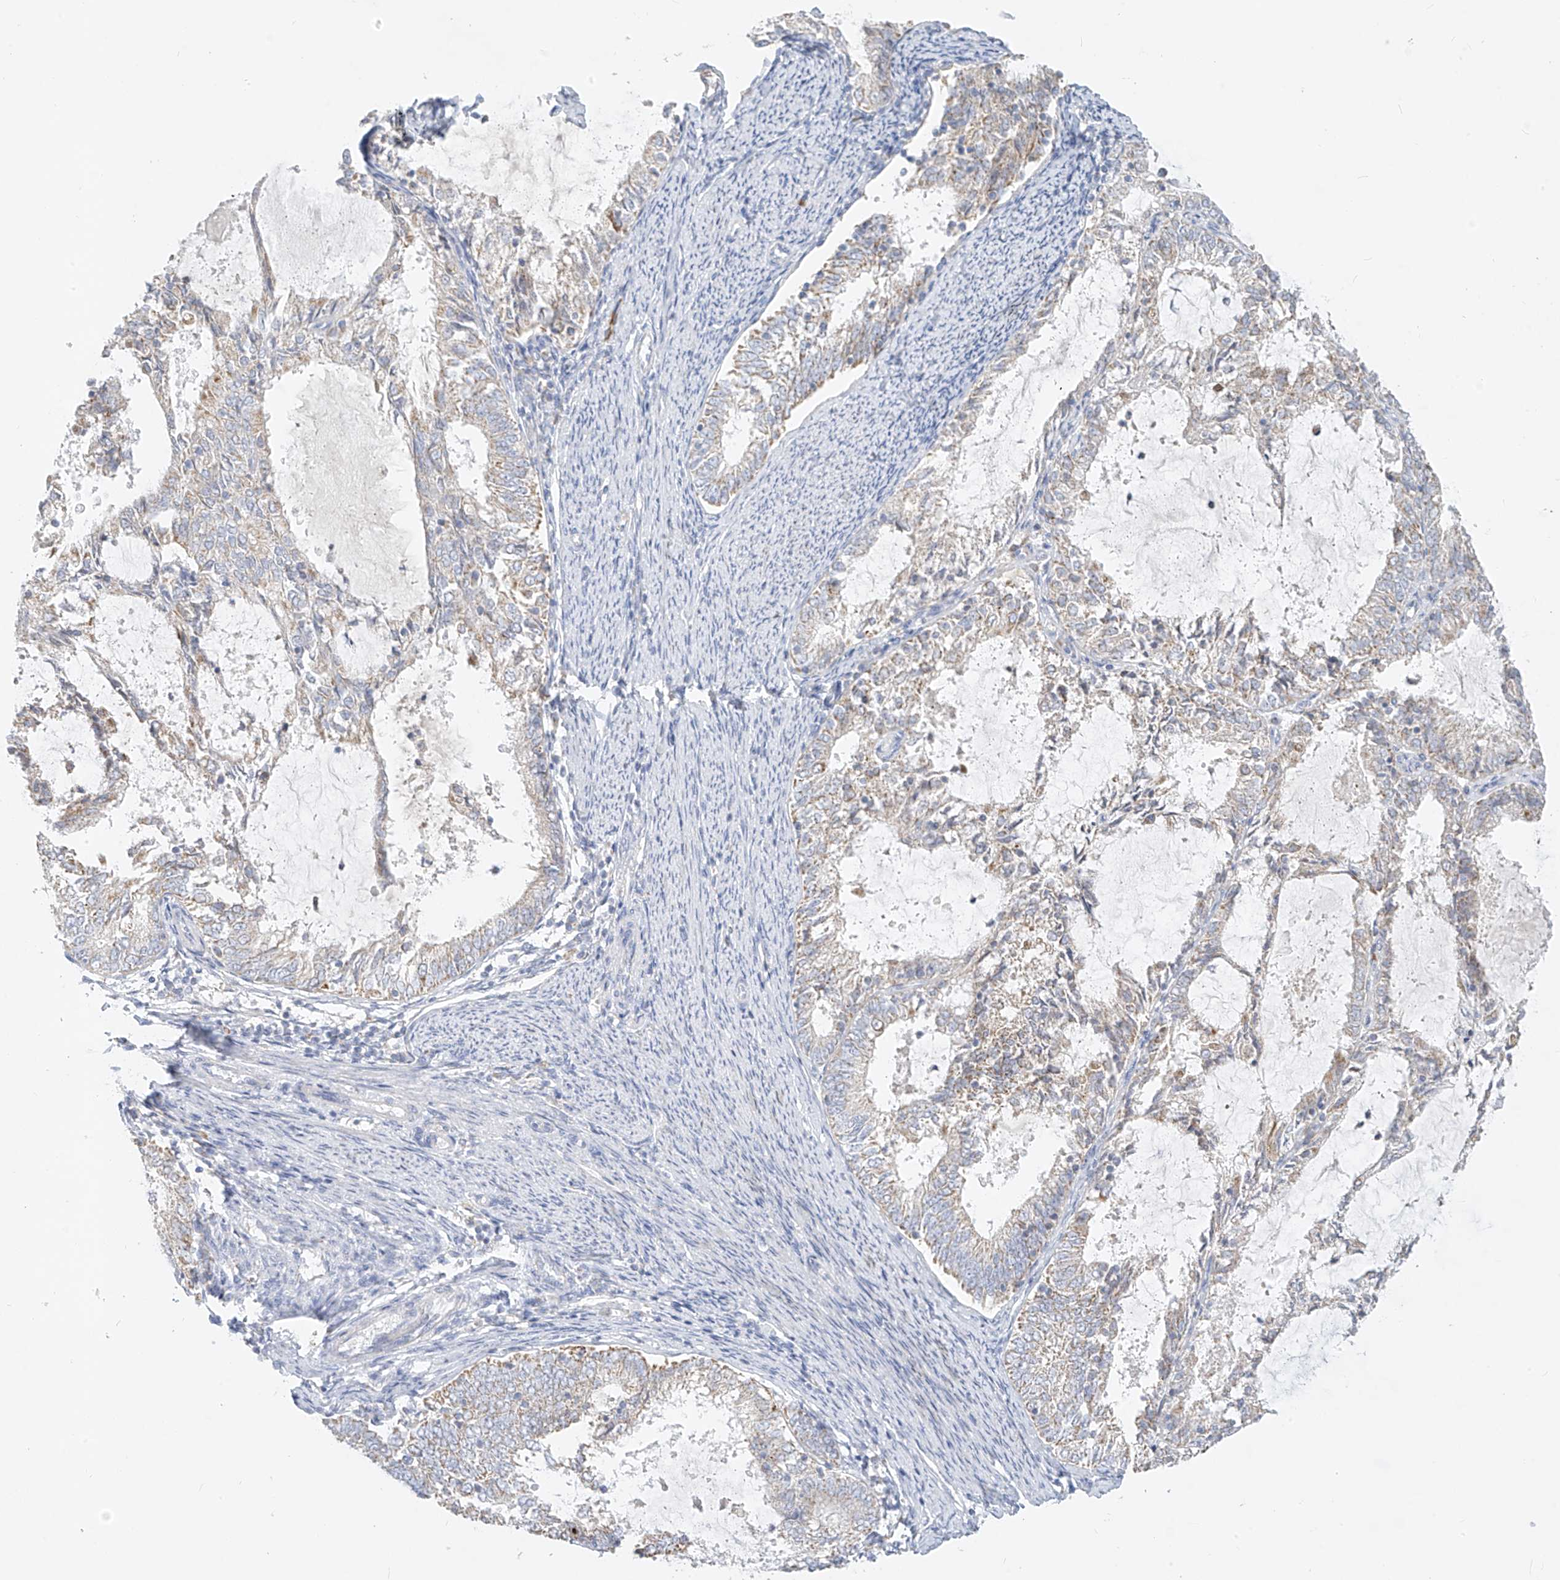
{"staining": {"intensity": "weak", "quantity": "<25%", "location": "cytoplasmic/membranous"}, "tissue": "endometrial cancer", "cell_type": "Tumor cells", "image_type": "cancer", "snomed": [{"axis": "morphology", "description": "Adenocarcinoma, NOS"}, {"axis": "topography", "description": "Endometrium"}], "caption": "High power microscopy photomicrograph of an IHC photomicrograph of adenocarcinoma (endometrial), revealing no significant positivity in tumor cells.", "gene": "ZNF404", "patient": {"sex": "female", "age": 57}}